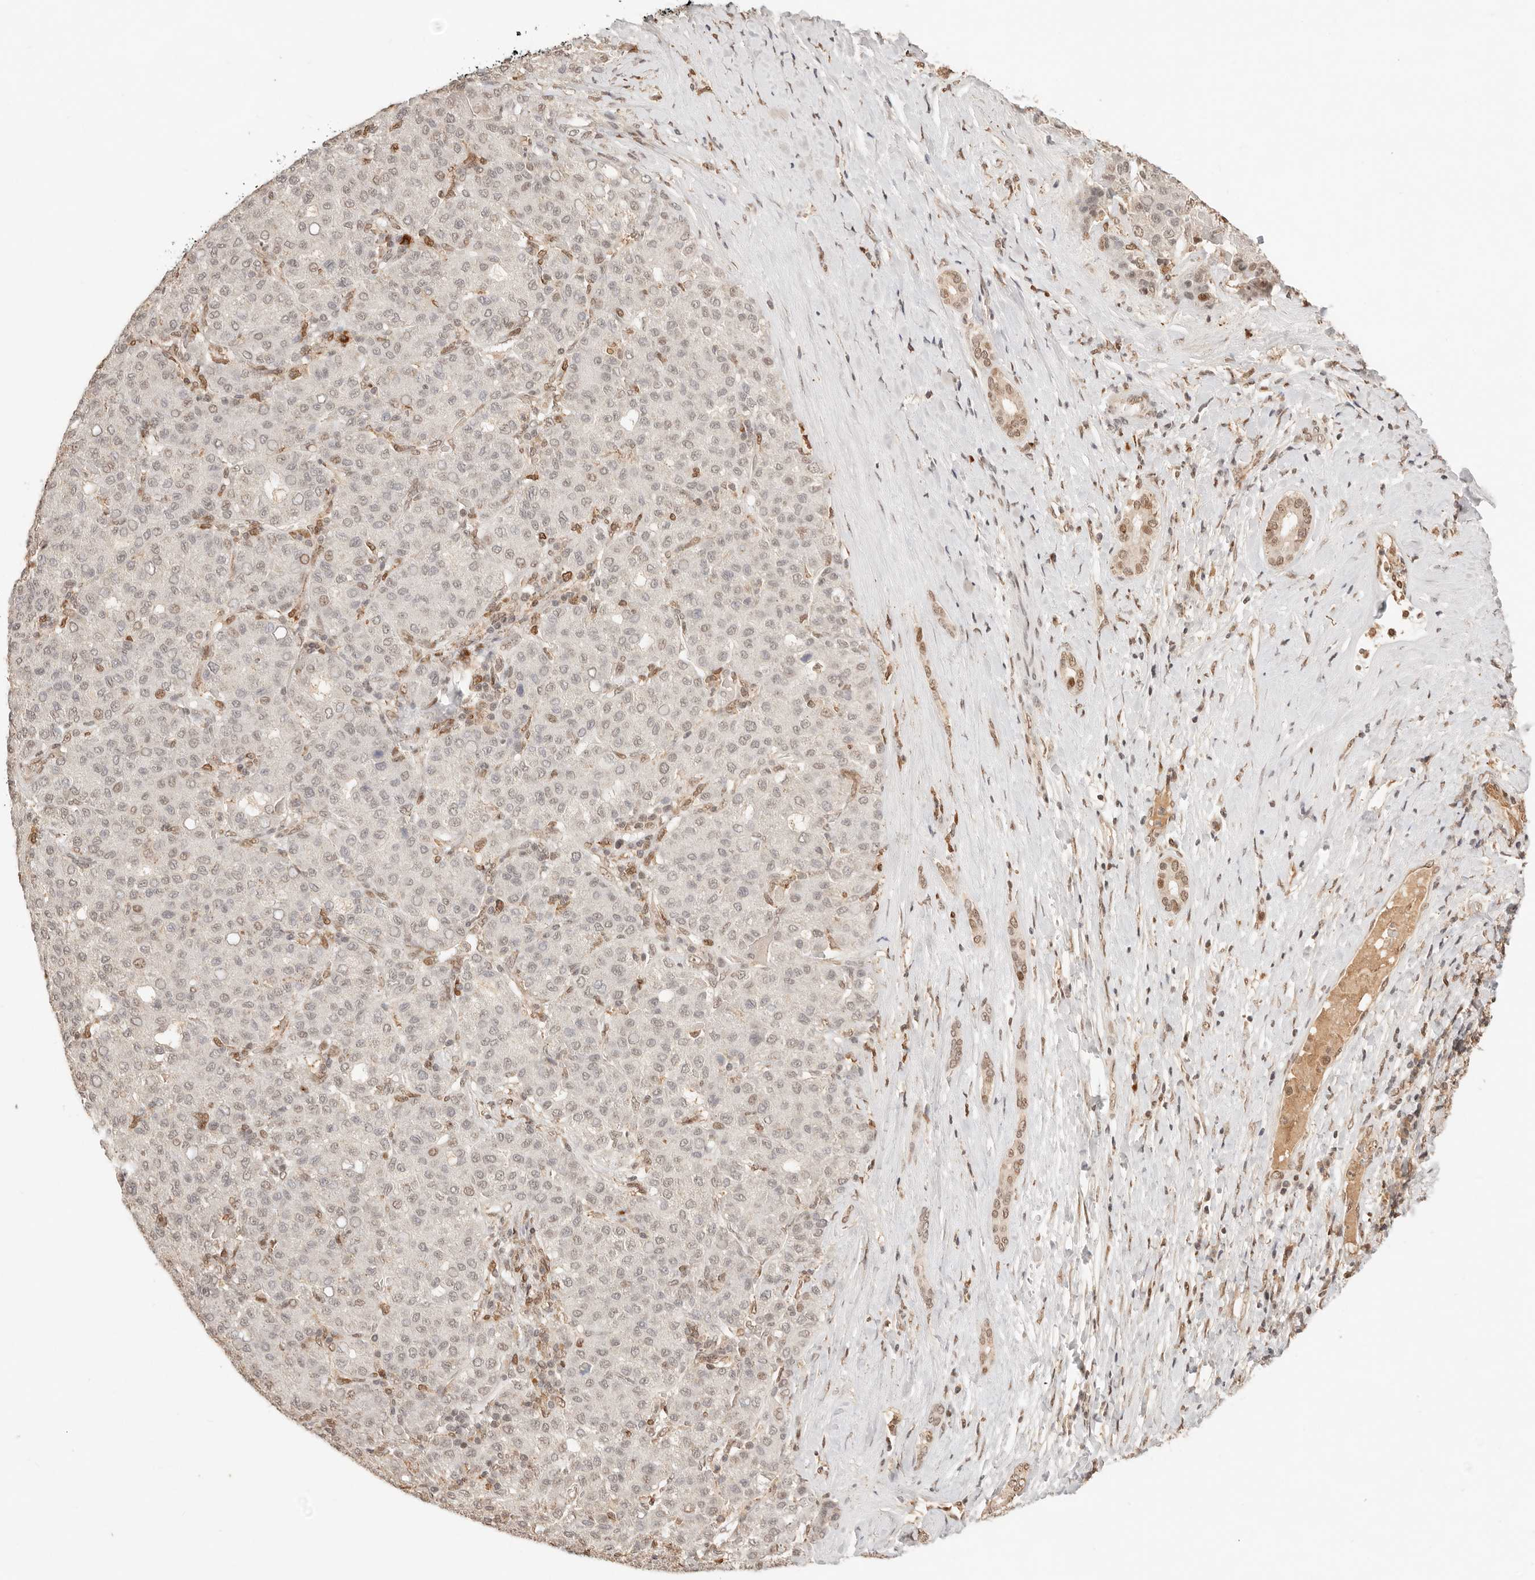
{"staining": {"intensity": "moderate", "quantity": "25%-75%", "location": "nuclear"}, "tissue": "liver cancer", "cell_type": "Tumor cells", "image_type": "cancer", "snomed": [{"axis": "morphology", "description": "Carcinoma, Hepatocellular, NOS"}, {"axis": "topography", "description": "Liver"}], "caption": "Liver cancer was stained to show a protein in brown. There is medium levels of moderate nuclear positivity in approximately 25%-75% of tumor cells.", "gene": "NPAS2", "patient": {"sex": "male", "age": 65}}